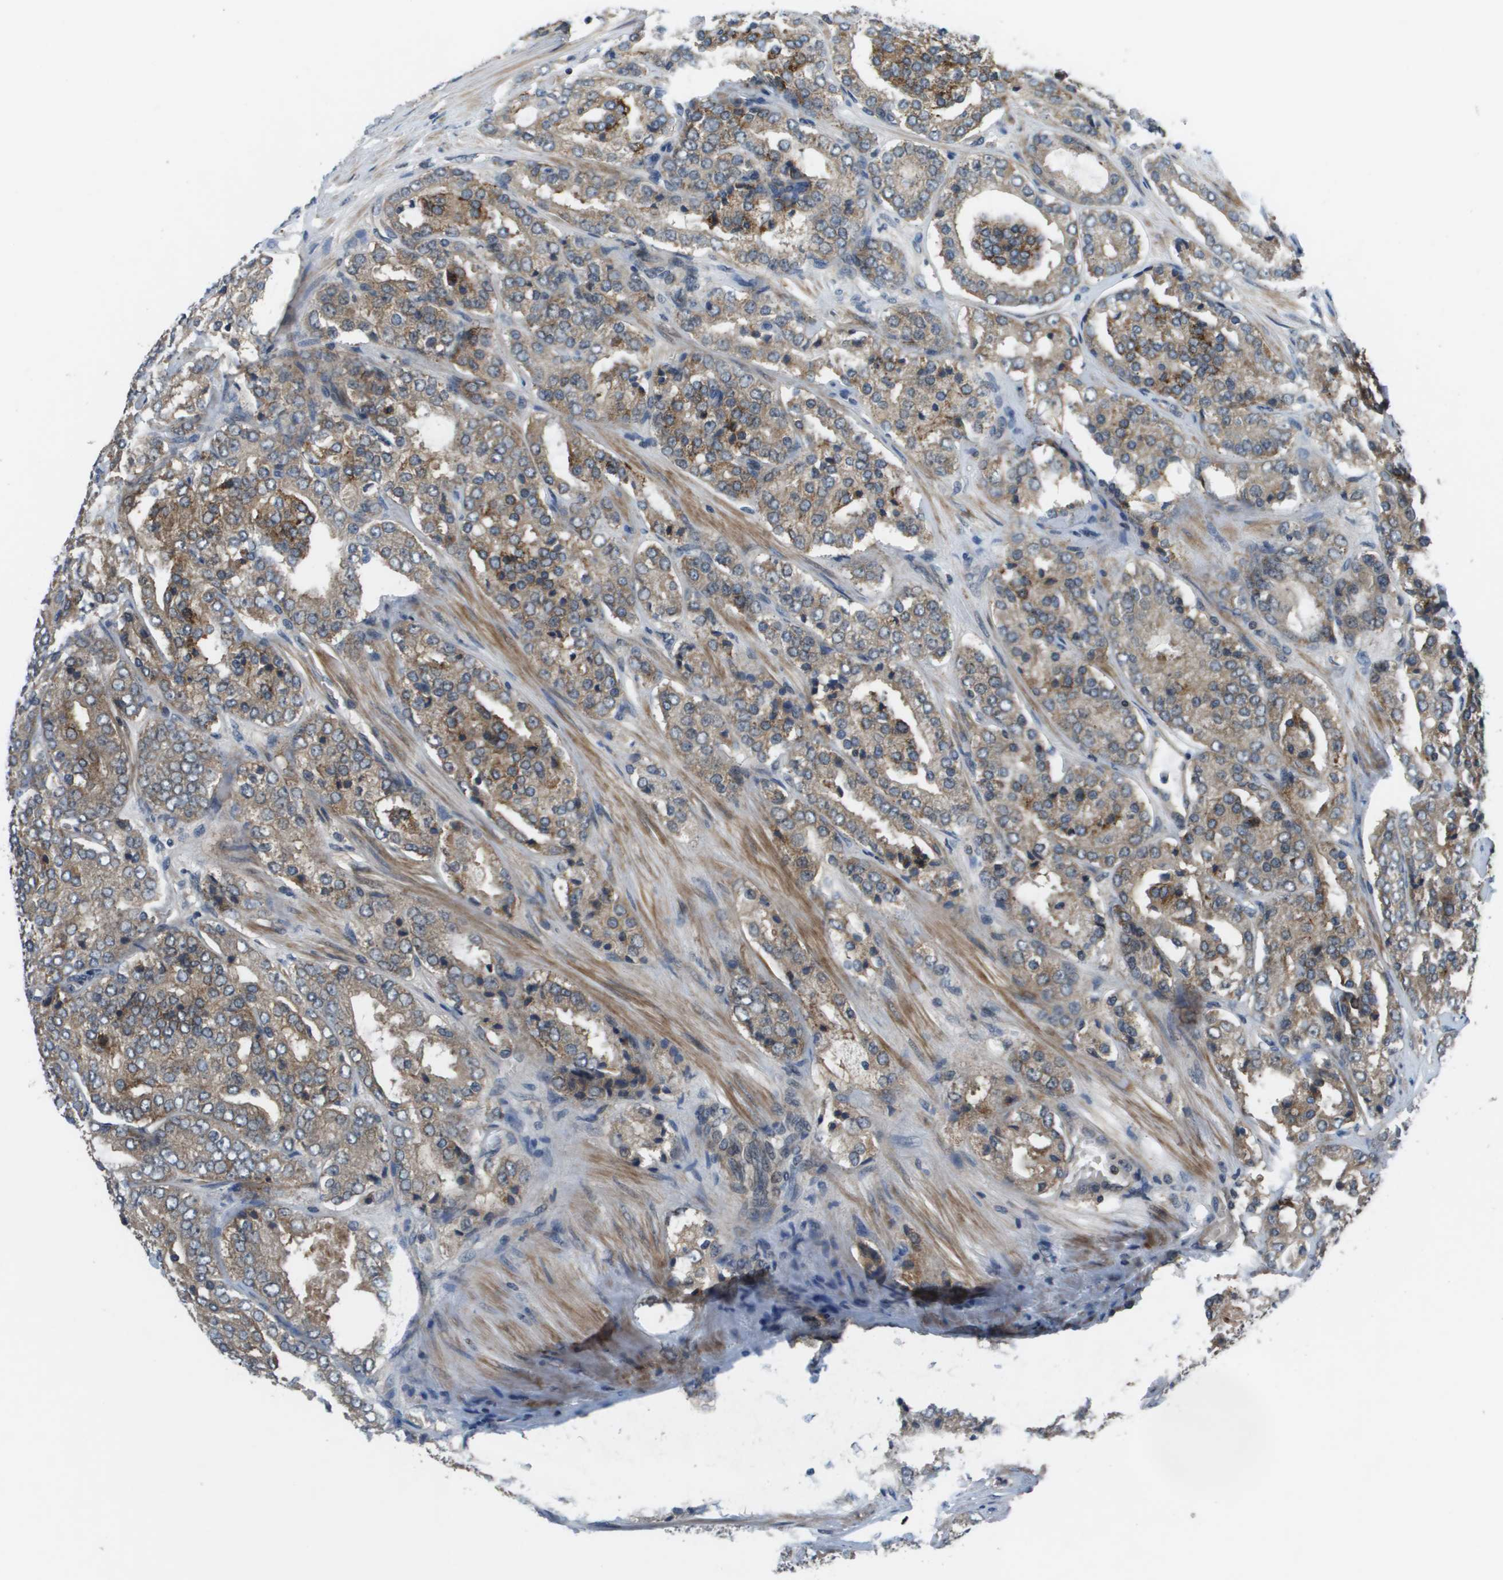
{"staining": {"intensity": "moderate", "quantity": ">75%", "location": "cytoplasmic/membranous"}, "tissue": "prostate cancer", "cell_type": "Tumor cells", "image_type": "cancer", "snomed": [{"axis": "morphology", "description": "Adenocarcinoma, High grade"}, {"axis": "topography", "description": "Prostate"}], "caption": "Prostate cancer stained with DAB IHC reveals medium levels of moderate cytoplasmic/membranous expression in about >75% of tumor cells.", "gene": "ENPP5", "patient": {"sex": "male", "age": 65}}